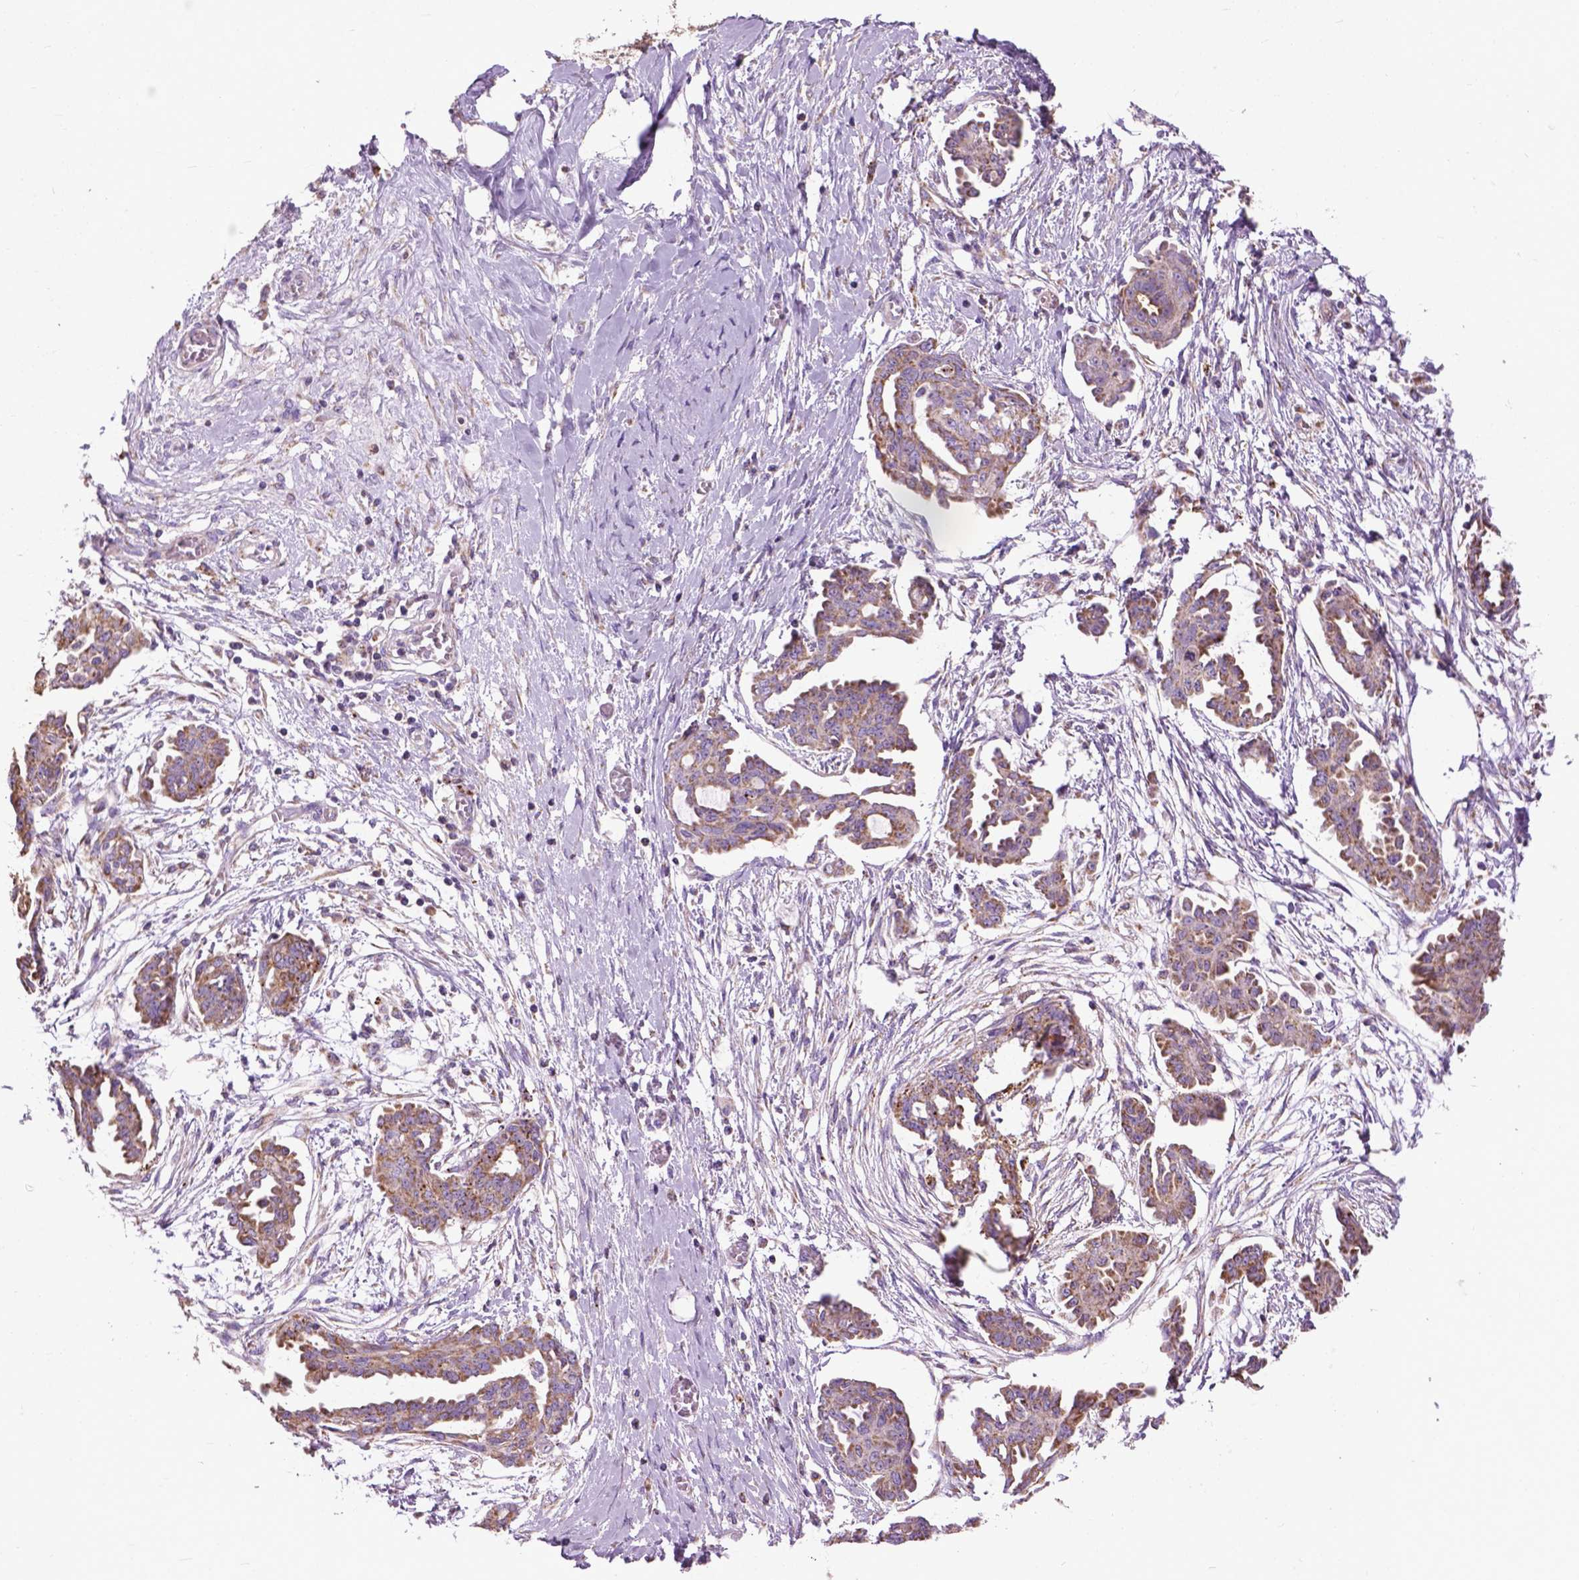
{"staining": {"intensity": "moderate", "quantity": ">75%", "location": "cytoplasmic/membranous"}, "tissue": "ovarian cancer", "cell_type": "Tumor cells", "image_type": "cancer", "snomed": [{"axis": "morphology", "description": "Cystadenocarcinoma, serous, NOS"}, {"axis": "topography", "description": "Ovary"}], "caption": "About >75% of tumor cells in serous cystadenocarcinoma (ovarian) reveal moderate cytoplasmic/membranous protein positivity as visualized by brown immunohistochemical staining.", "gene": "VDAC1", "patient": {"sex": "female", "age": 71}}